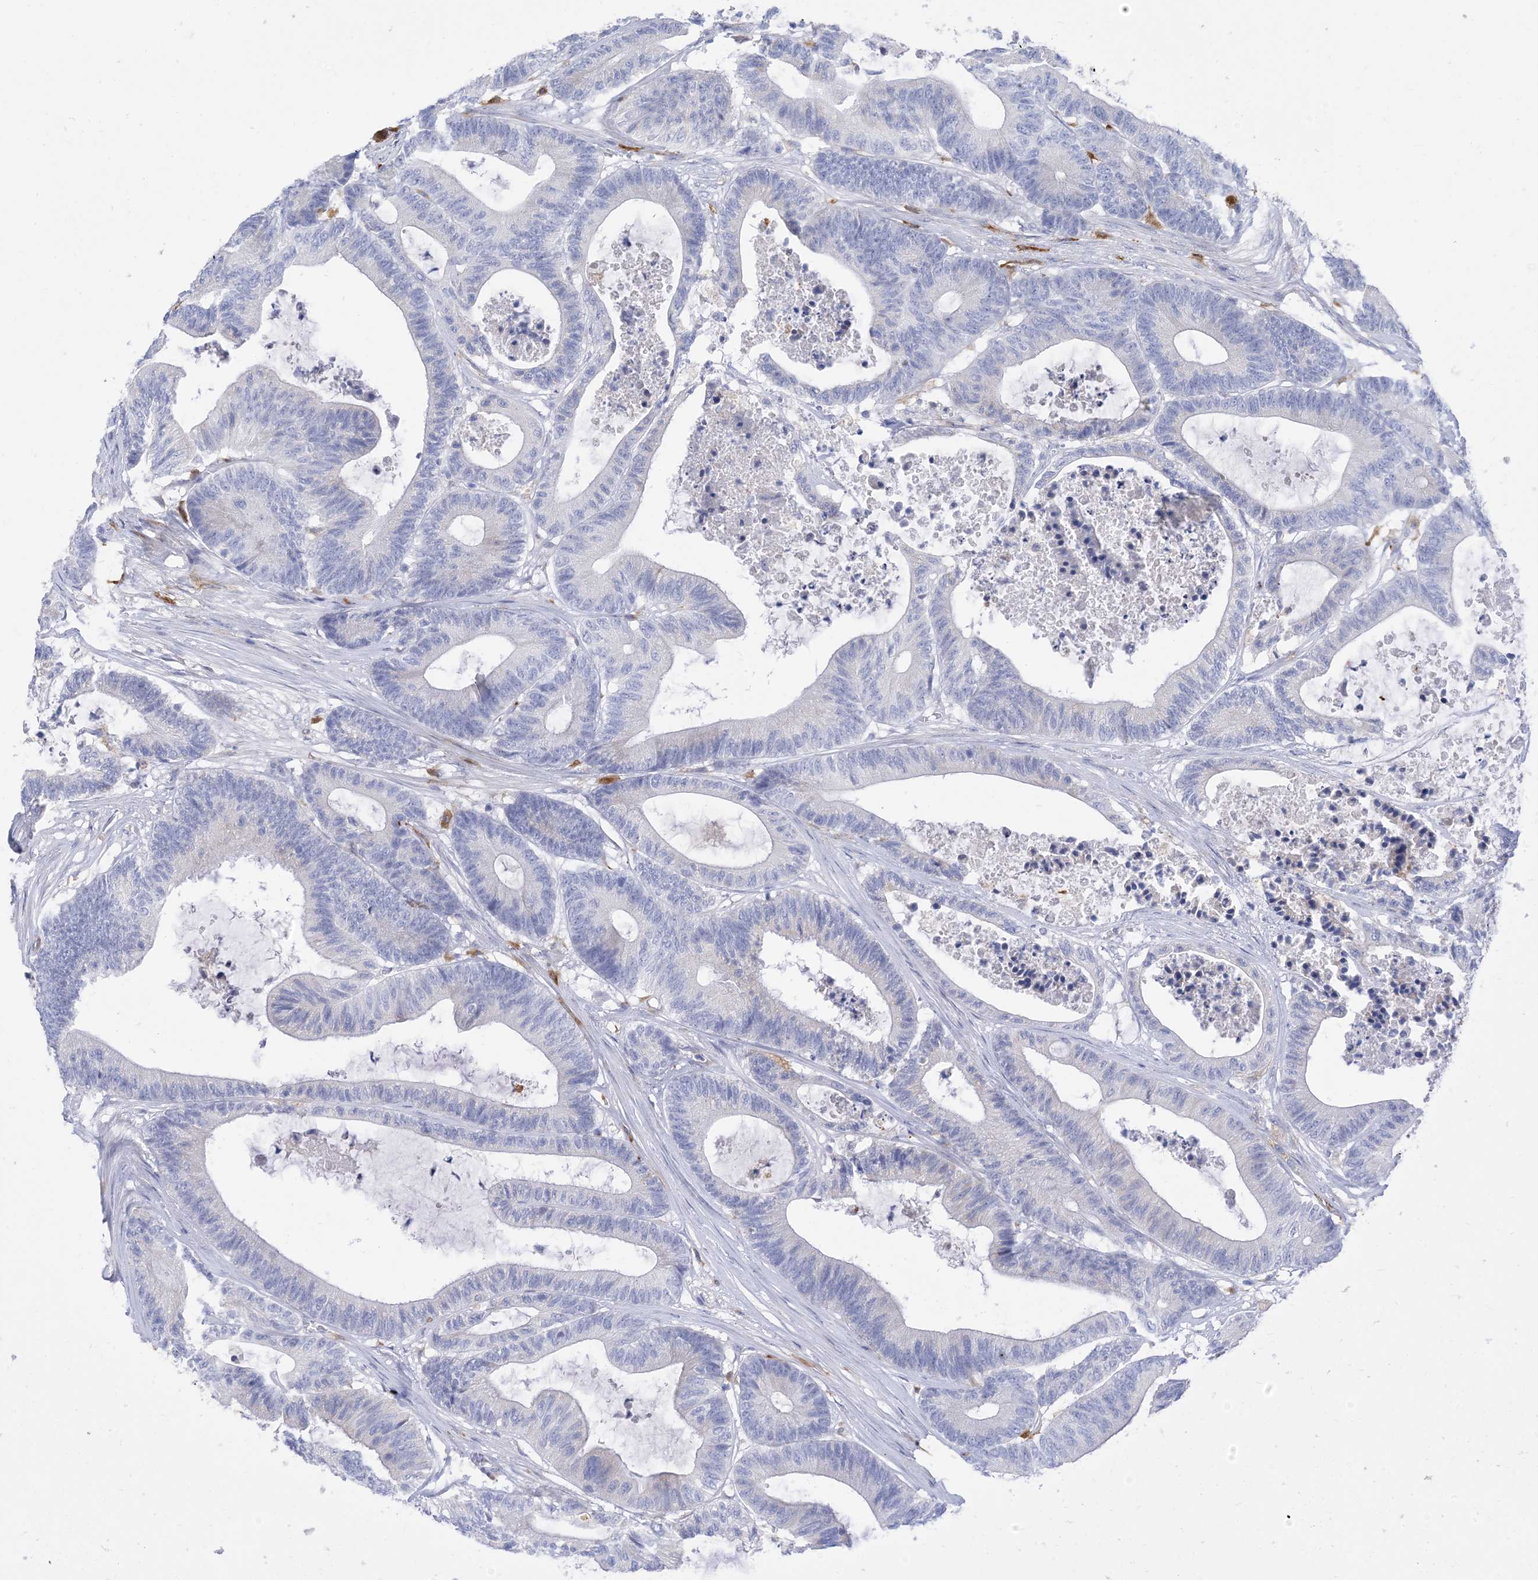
{"staining": {"intensity": "negative", "quantity": "none", "location": "none"}, "tissue": "colorectal cancer", "cell_type": "Tumor cells", "image_type": "cancer", "snomed": [{"axis": "morphology", "description": "Adenocarcinoma, NOS"}, {"axis": "topography", "description": "Colon"}], "caption": "Tumor cells are negative for brown protein staining in colorectal adenocarcinoma. Brightfield microscopy of IHC stained with DAB (brown) and hematoxylin (blue), captured at high magnification.", "gene": "DPH3", "patient": {"sex": "female", "age": 84}}